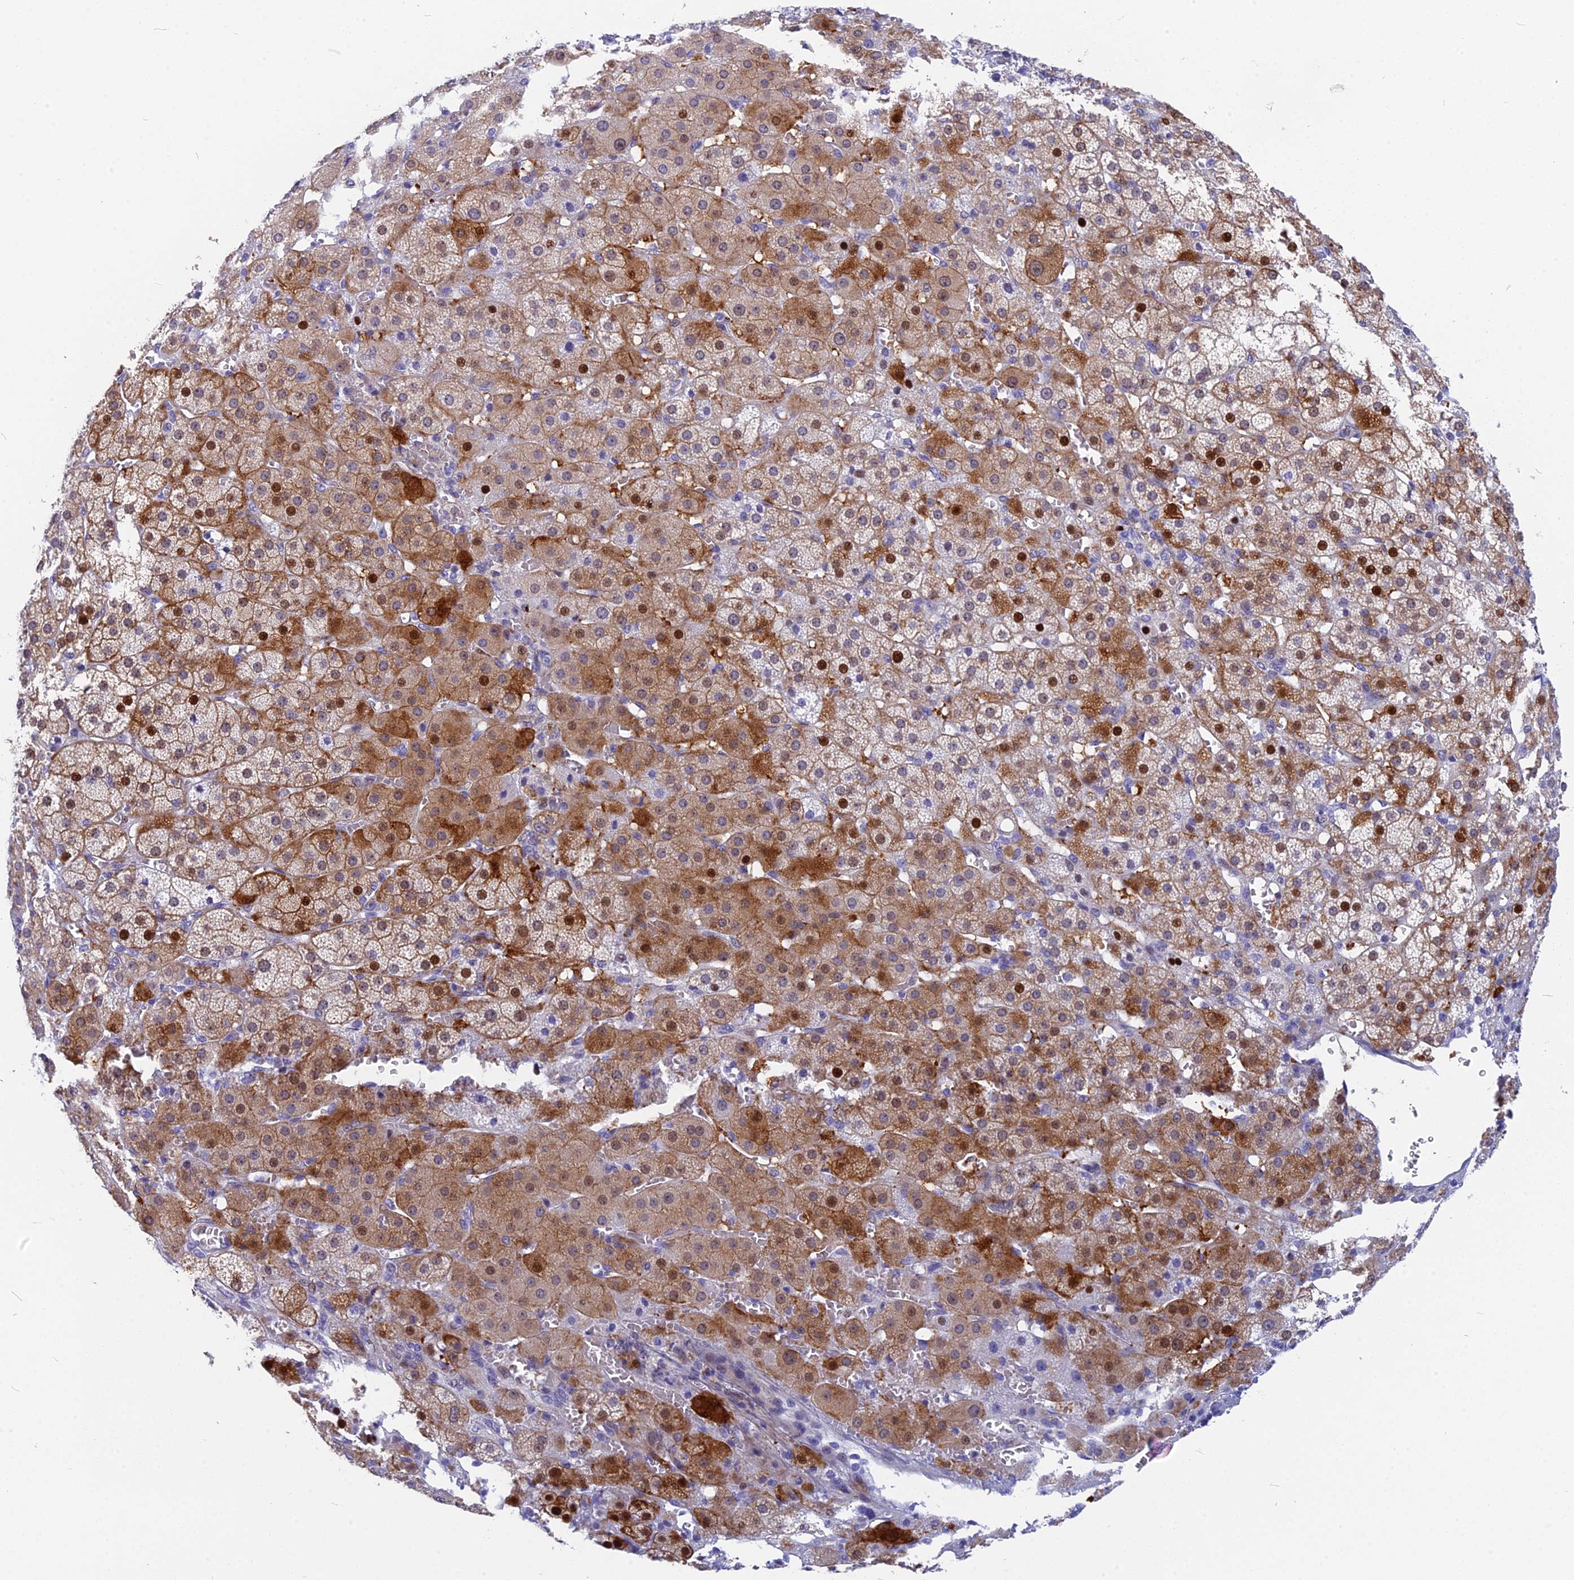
{"staining": {"intensity": "strong", "quantity": "25%-75%", "location": "cytoplasmic/membranous,nuclear"}, "tissue": "adrenal gland", "cell_type": "Glandular cells", "image_type": "normal", "snomed": [{"axis": "morphology", "description": "Normal tissue, NOS"}, {"axis": "topography", "description": "Adrenal gland"}], "caption": "IHC image of unremarkable adrenal gland stained for a protein (brown), which demonstrates high levels of strong cytoplasmic/membranous,nuclear staining in about 25%-75% of glandular cells.", "gene": "NKPD1", "patient": {"sex": "female", "age": 57}}